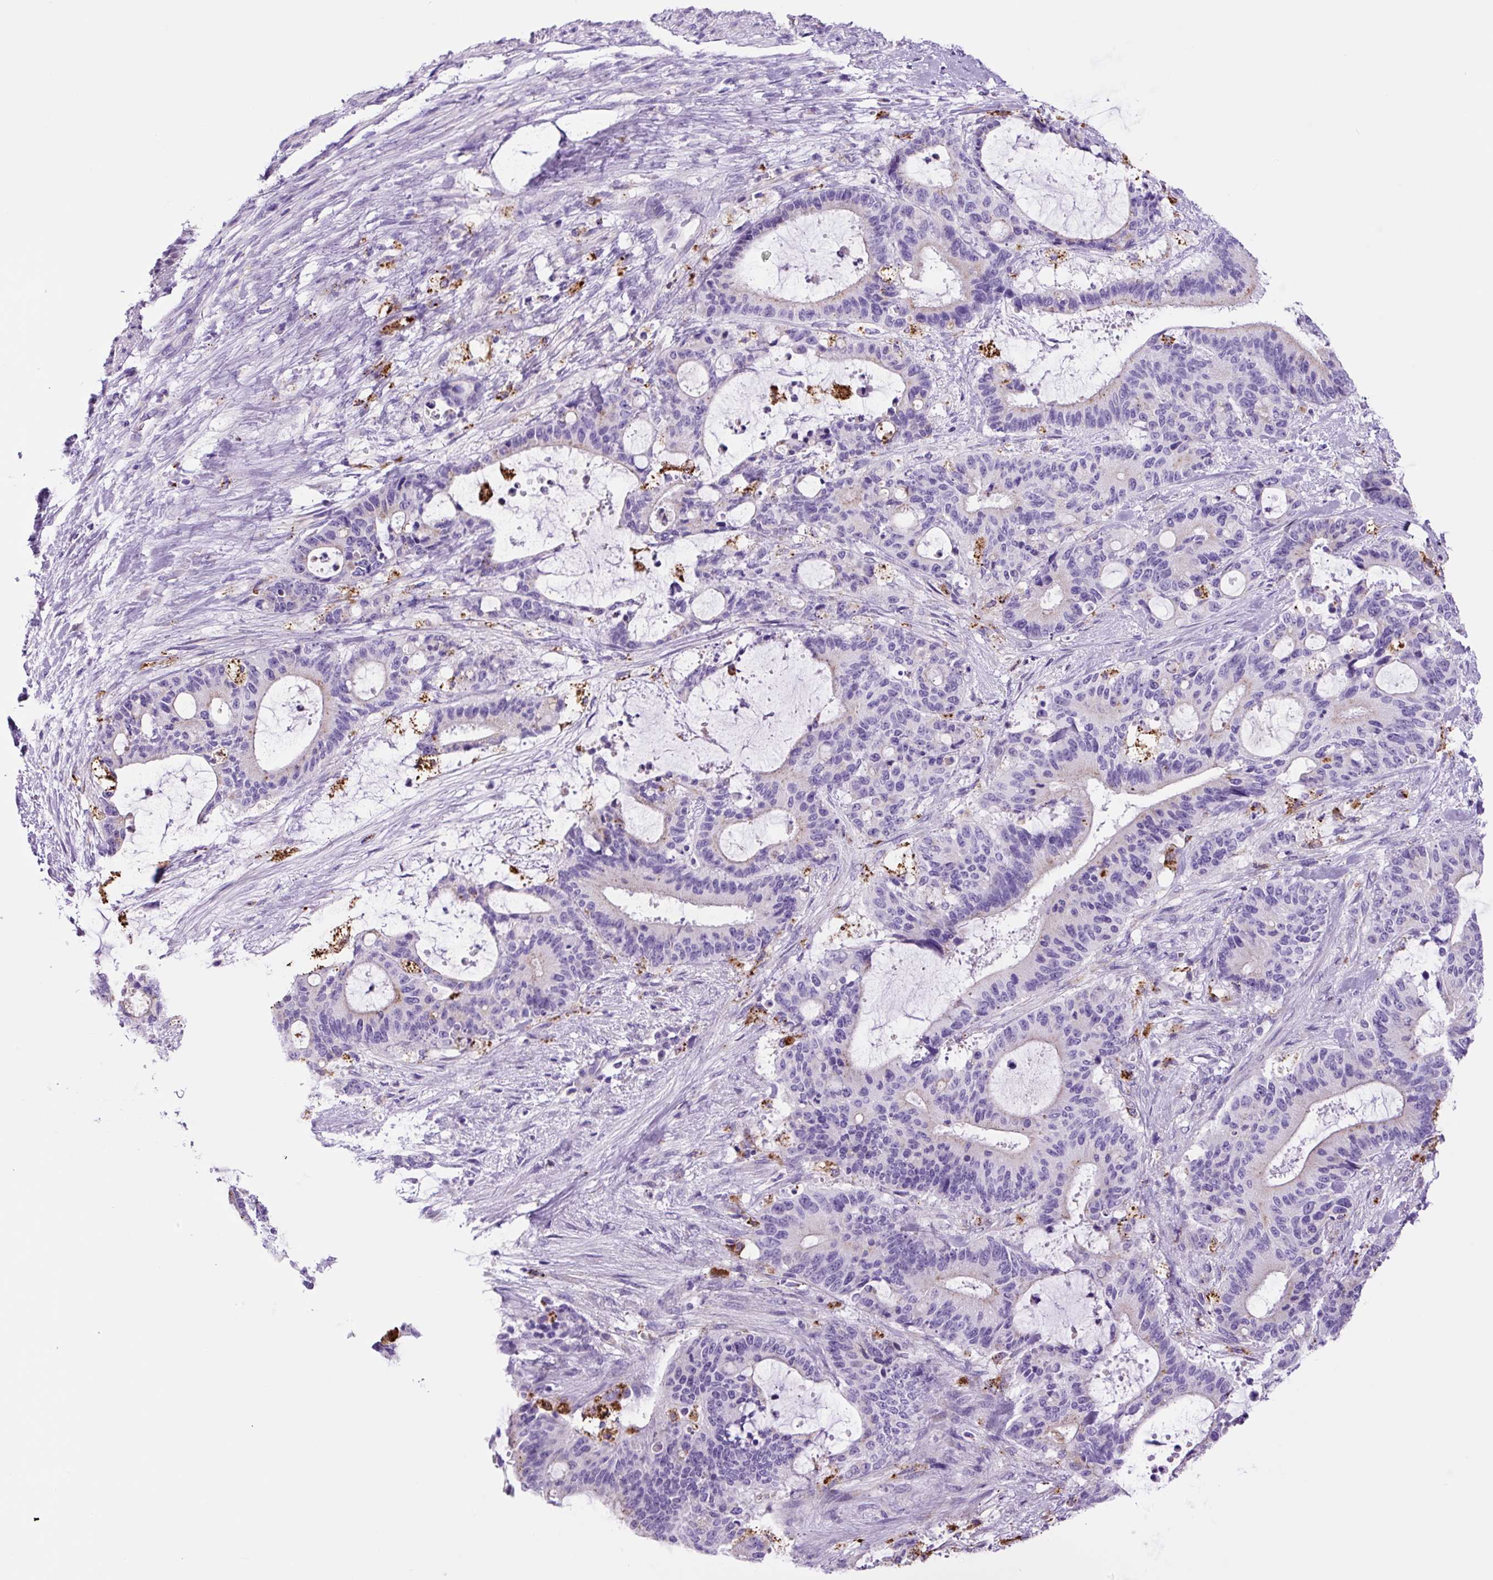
{"staining": {"intensity": "negative", "quantity": "none", "location": "none"}, "tissue": "liver cancer", "cell_type": "Tumor cells", "image_type": "cancer", "snomed": [{"axis": "morphology", "description": "Normal tissue, NOS"}, {"axis": "morphology", "description": "Cholangiocarcinoma"}, {"axis": "topography", "description": "Liver"}, {"axis": "topography", "description": "Peripheral nerve tissue"}], "caption": "Tumor cells are negative for brown protein staining in liver cholangiocarcinoma. (IHC, brightfield microscopy, high magnification).", "gene": "LCN10", "patient": {"sex": "female", "age": 73}}